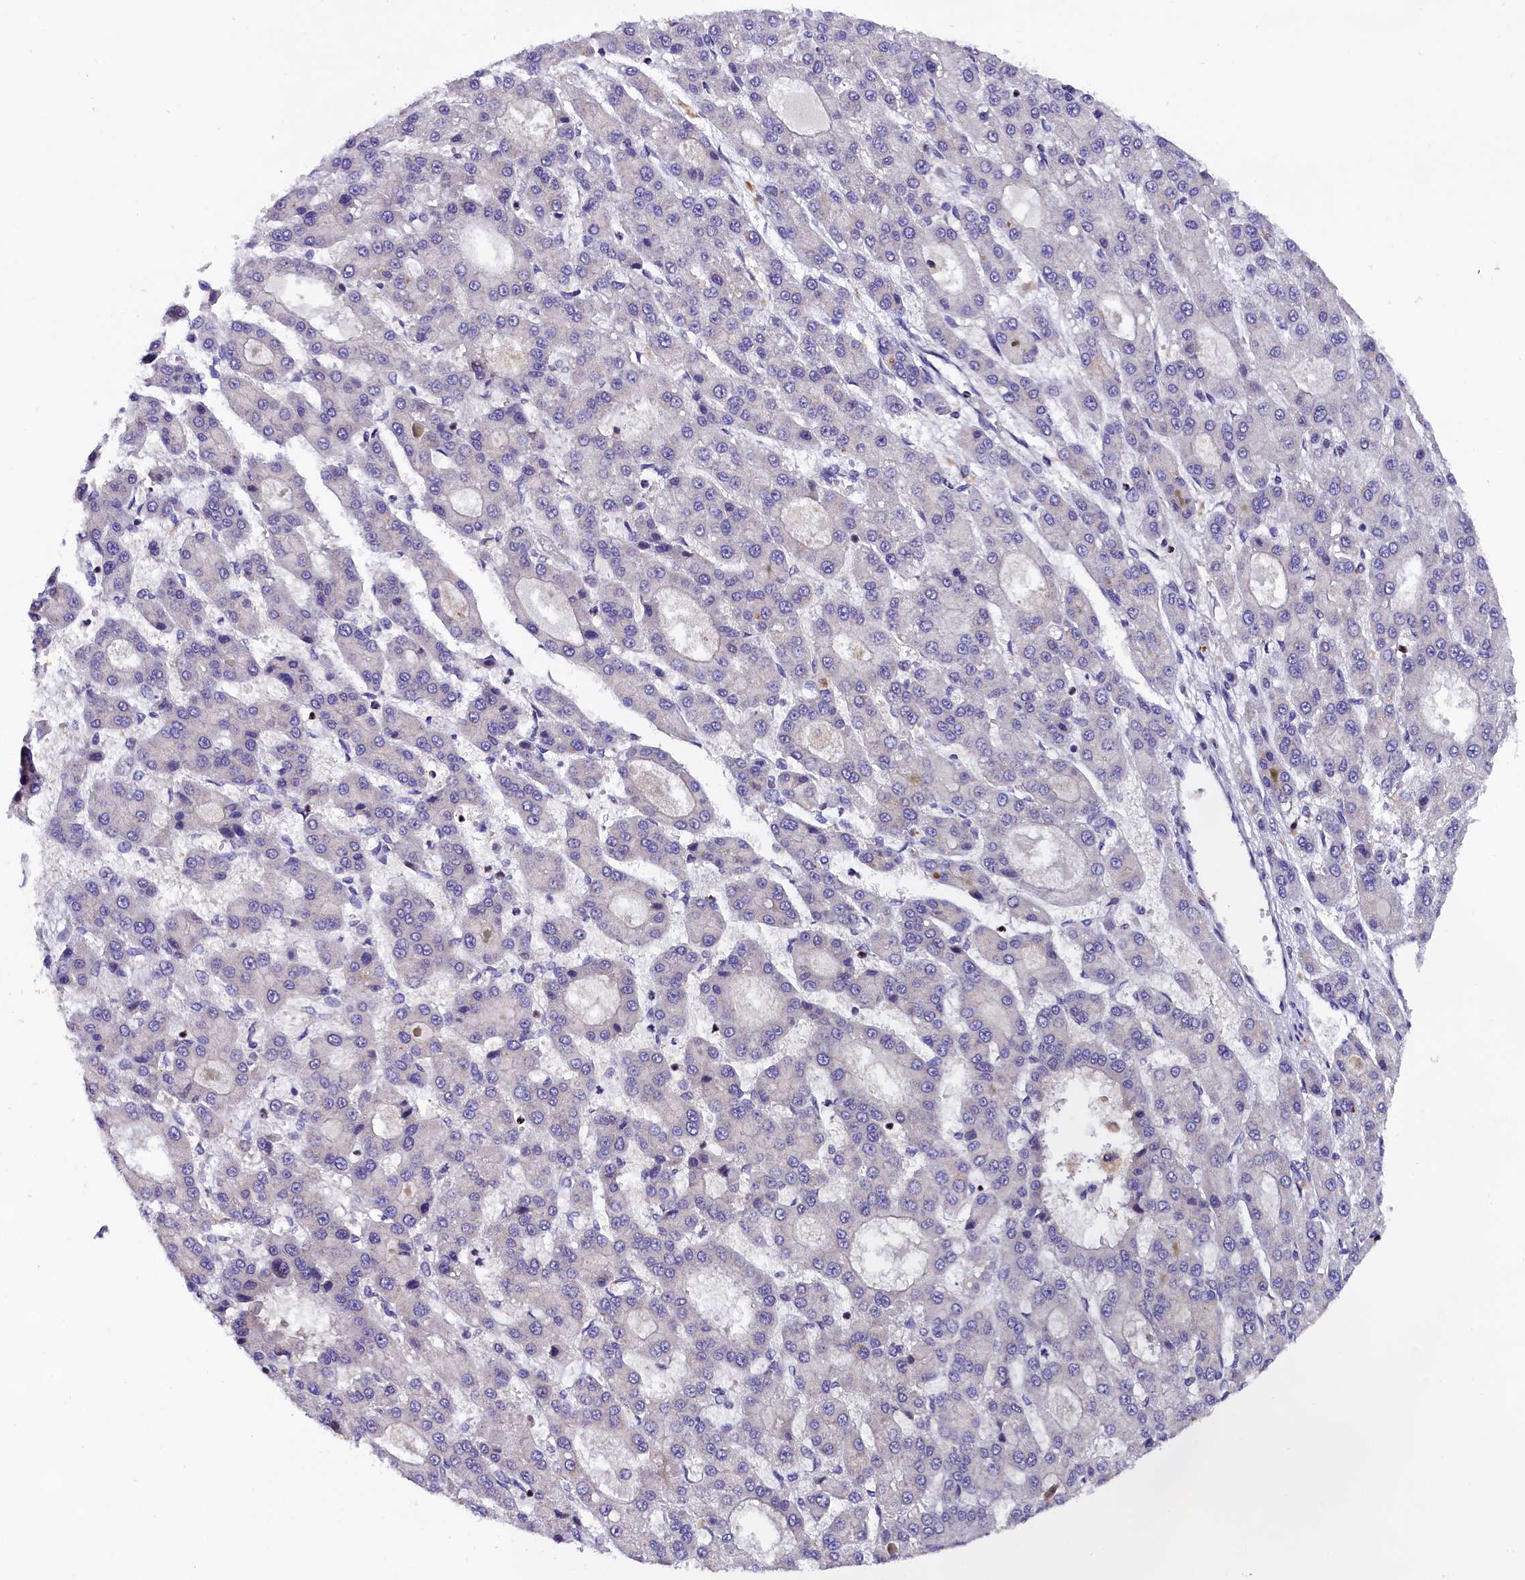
{"staining": {"intensity": "negative", "quantity": "none", "location": "none"}, "tissue": "liver cancer", "cell_type": "Tumor cells", "image_type": "cancer", "snomed": [{"axis": "morphology", "description": "Carcinoma, Hepatocellular, NOS"}, {"axis": "topography", "description": "Liver"}], "caption": "Liver cancer stained for a protein using IHC reveals no positivity tumor cells.", "gene": "SP4", "patient": {"sex": "male", "age": 70}}